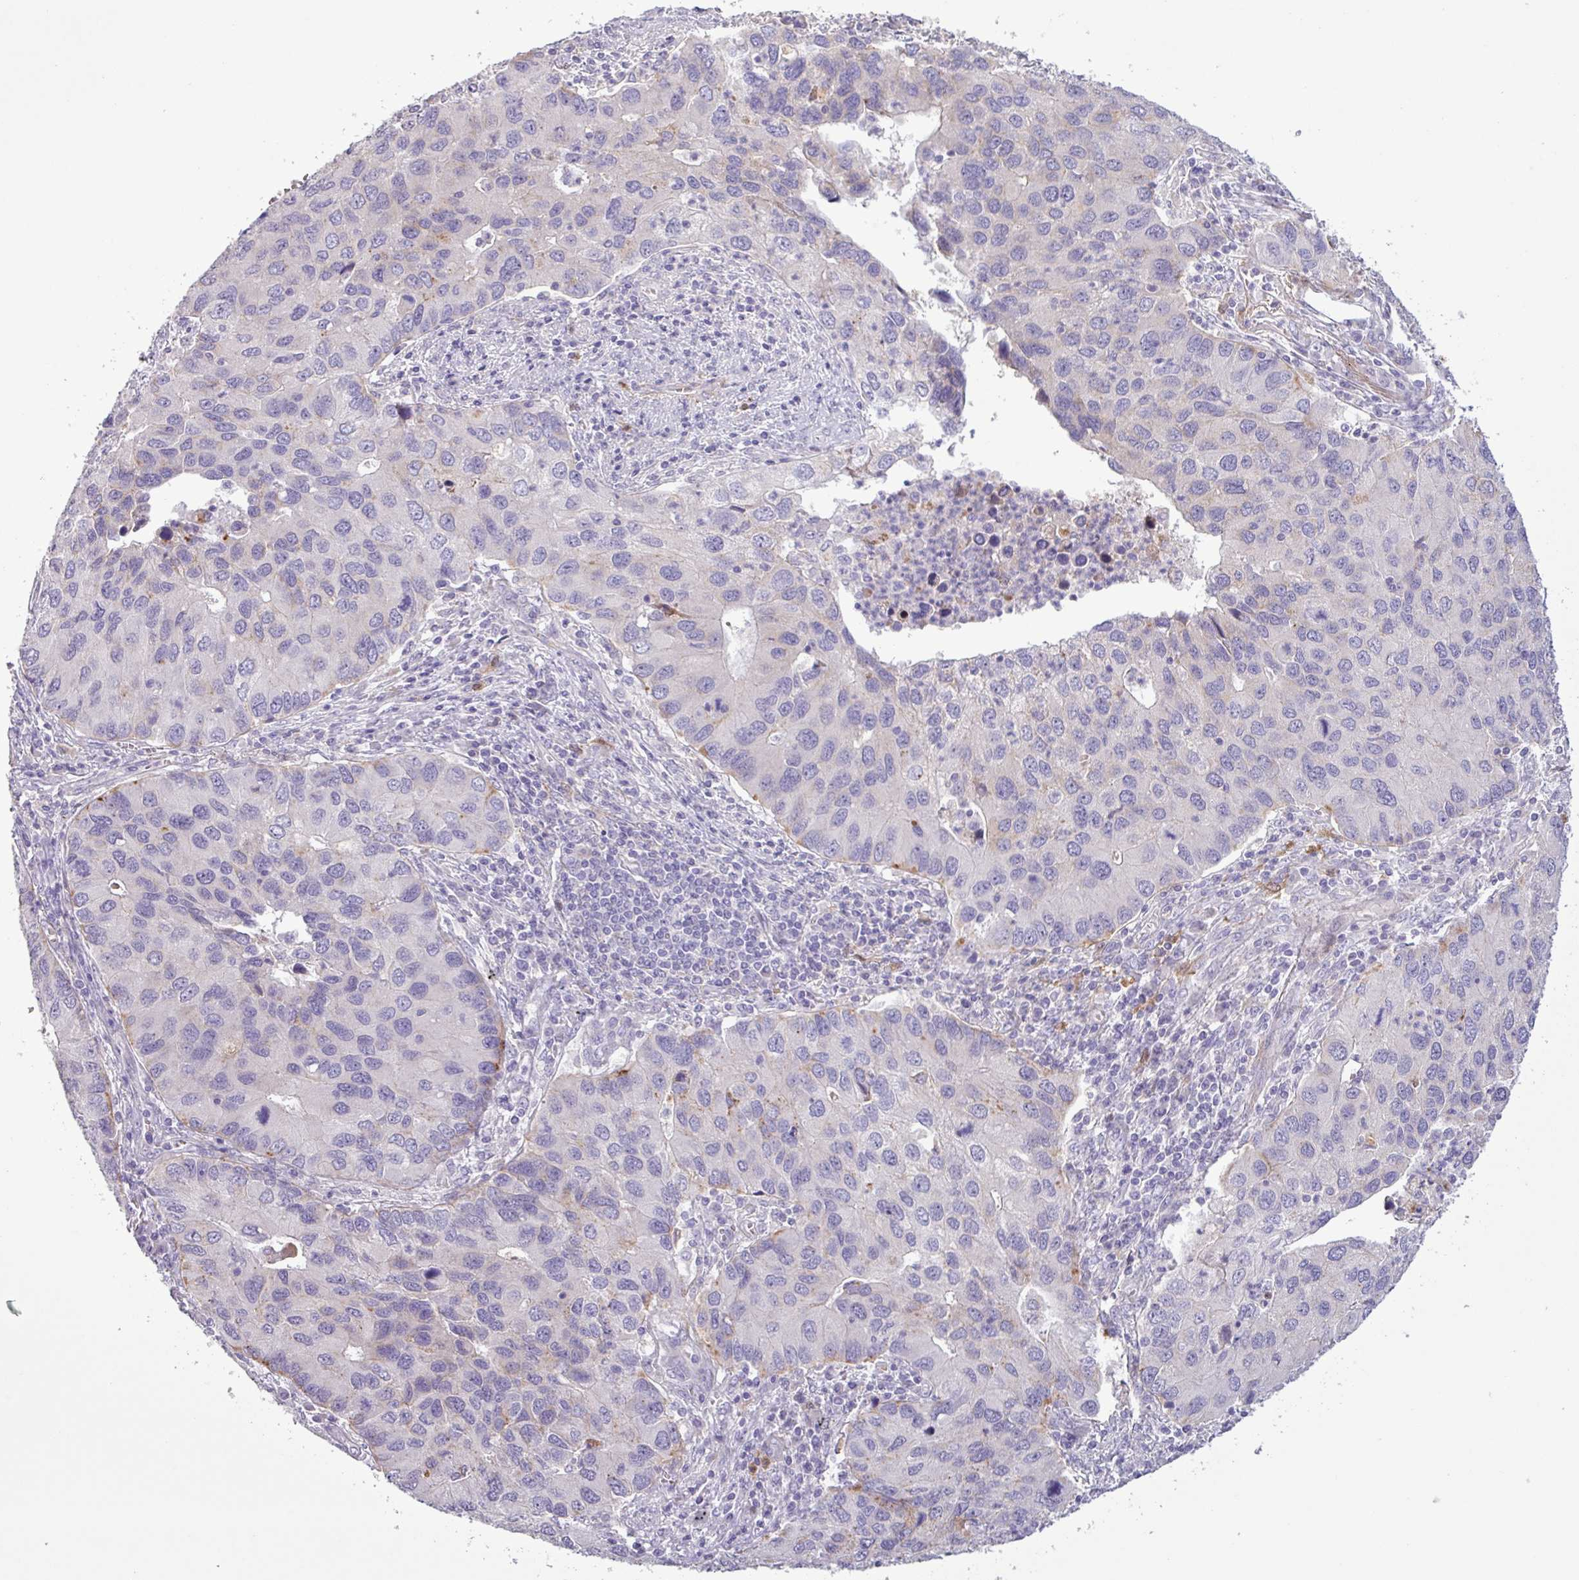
{"staining": {"intensity": "moderate", "quantity": "<25%", "location": "cytoplasmic/membranous"}, "tissue": "lung cancer", "cell_type": "Tumor cells", "image_type": "cancer", "snomed": [{"axis": "morphology", "description": "Aneuploidy"}, {"axis": "morphology", "description": "Adenocarcinoma, NOS"}, {"axis": "topography", "description": "Lymph node"}, {"axis": "topography", "description": "Lung"}], "caption": "An immunohistochemistry photomicrograph of tumor tissue is shown. Protein staining in brown shows moderate cytoplasmic/membranous positivity in adenocarcinoma (lung) within tumor cells.", "gene": "C4B", "patient": {"sex": "female", "age": 74}}